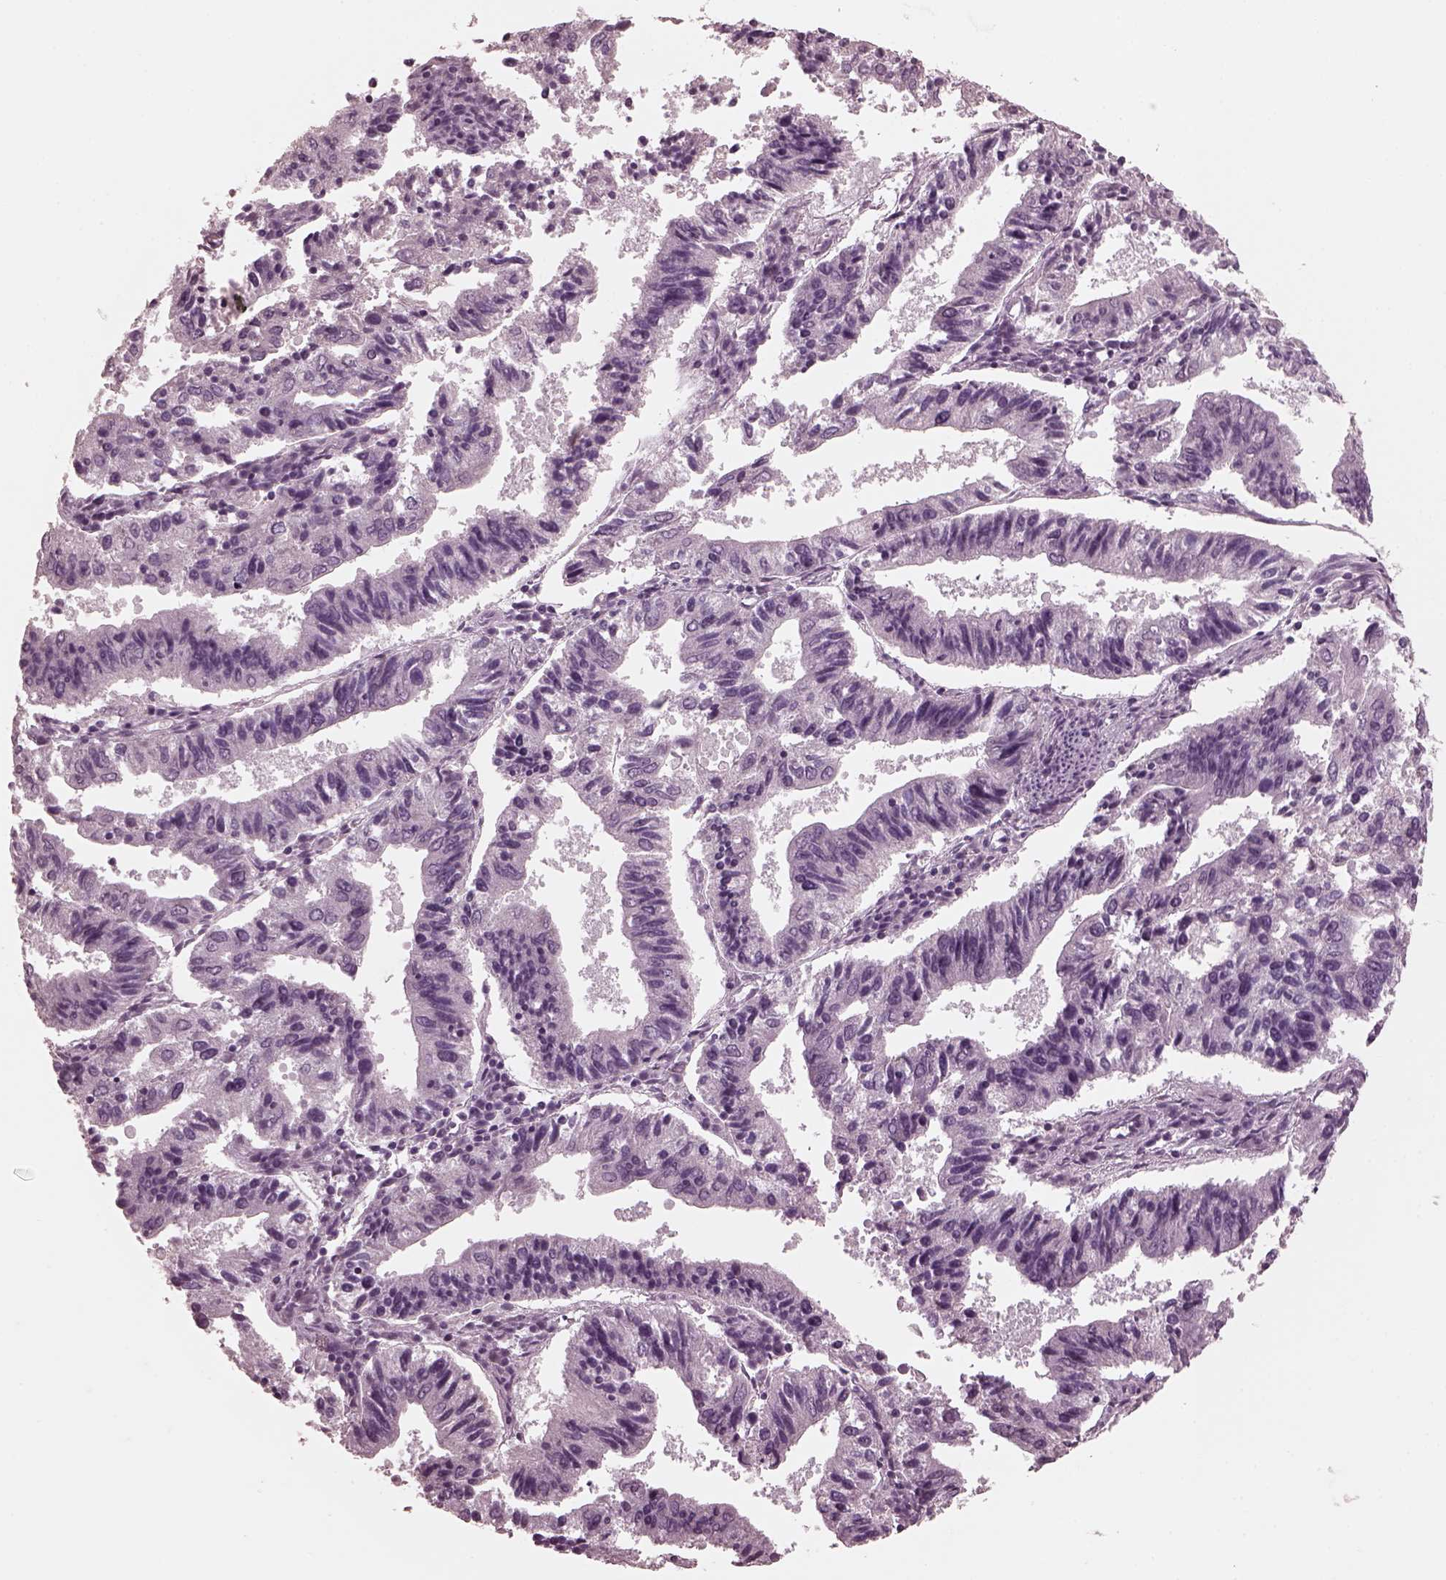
{"staining": {"intensity": "negative", "quantity": "none", "location": "none"}, "tissue": "endometrial cancer", "cell_type": "Tumor cells", "image_type": "cancer", "snomed": [{"axis": "morphology", "description": "Adenocarcinoma, NOS"}, {"axis": "topography", "description": "Endometrium"}], "caption": "Immunohistochemical staining of human endometrial cancer displays no significant positivity in tumor cells.", "gene": "CGA", "patient": {"sex": "female", "age": 82}}